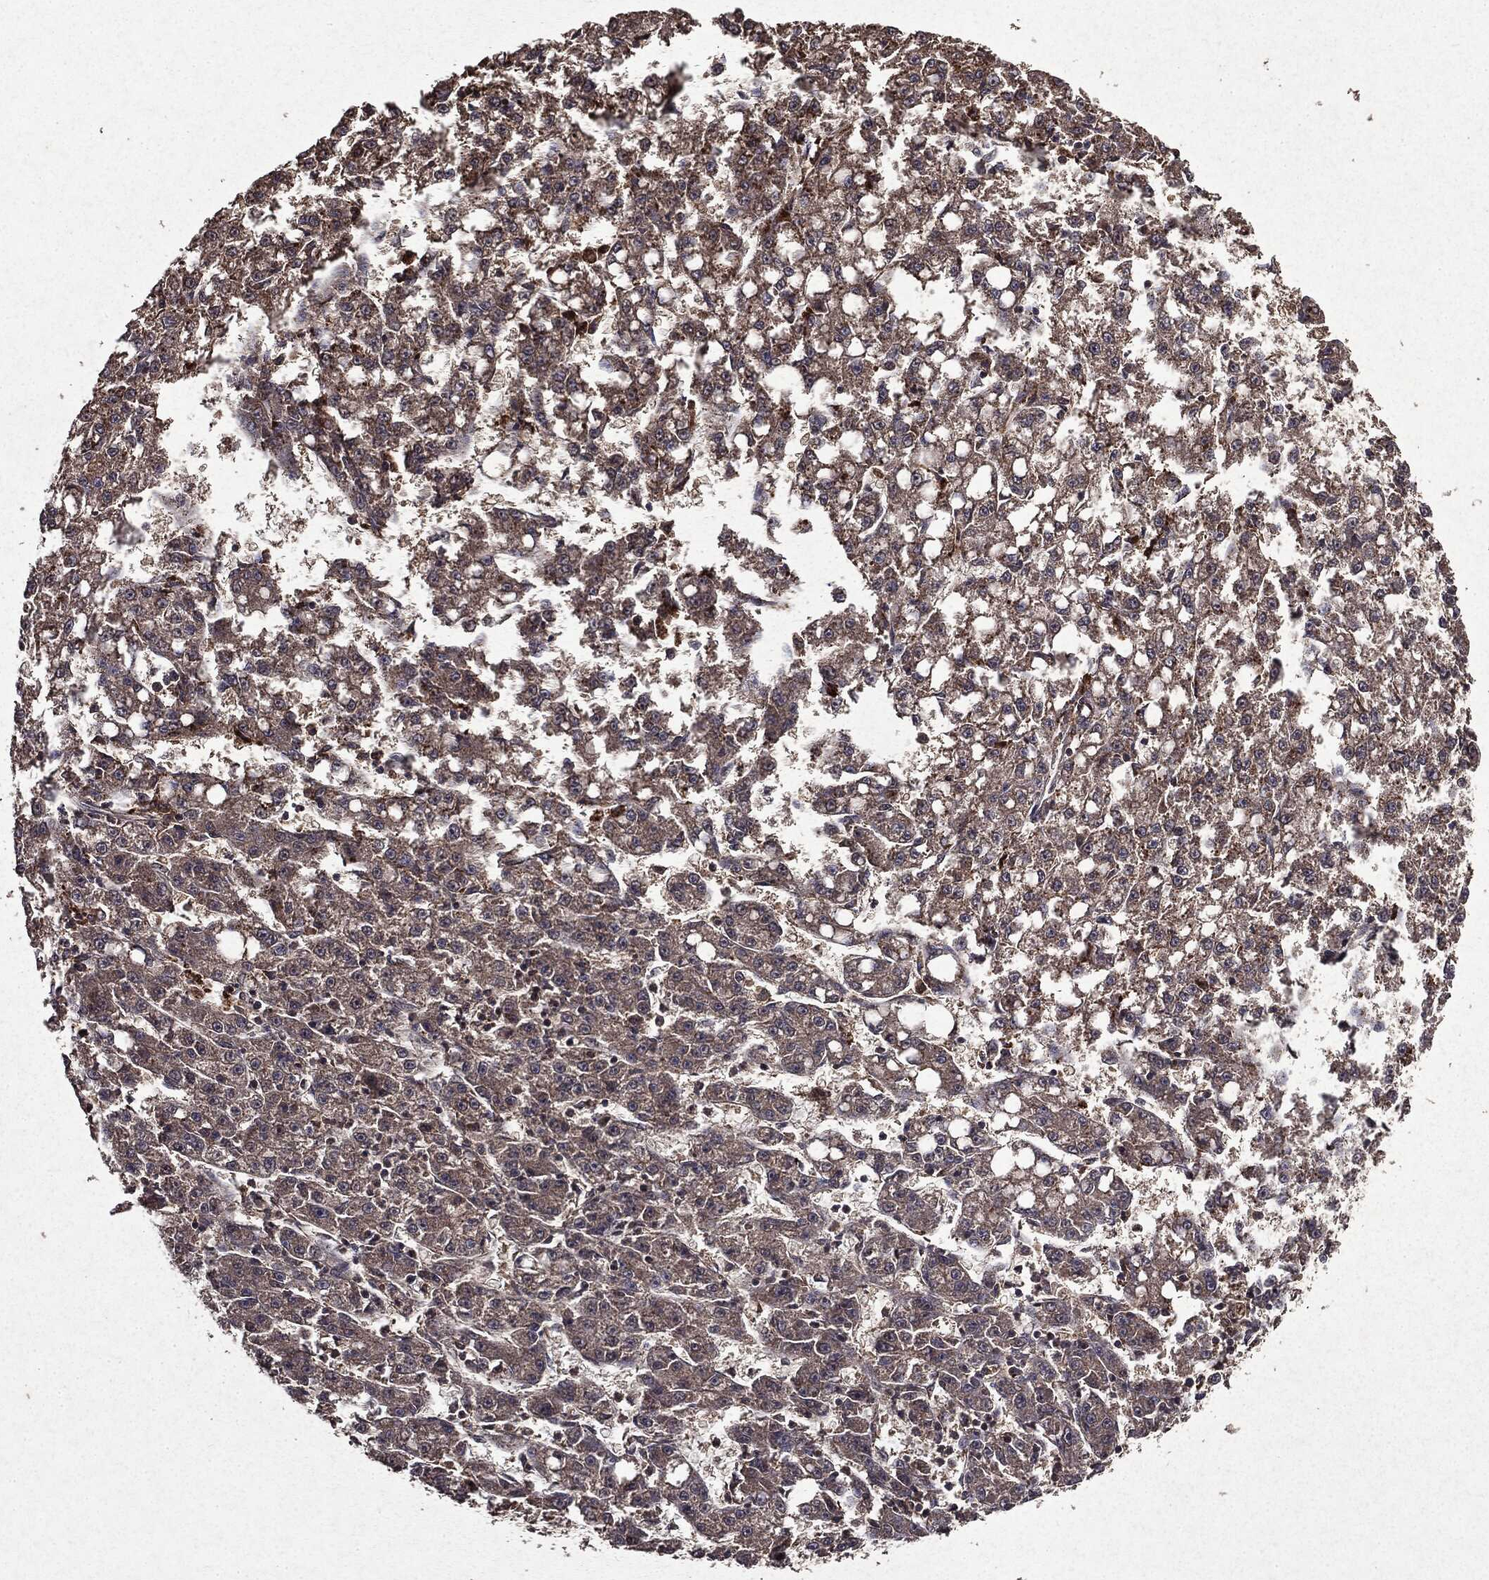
{"staining": {"intensity": "weak", "quantity": ">75%", "location": "cytoplasmic/membranous"}, "tissue": "liver cancer", "cell_type": "Tumor cells", "image_type": "cancer", "snomed": [{"axis": "morphology", "description": "Carcinoma, Hepatocellular, NOS"}, {"axis": "topography", "description": "Liver"}], "caption": "Weak cytoplasmic/membranous positivity for a protein is seen in about >75% of tumor cells of liver hepatocellular carcinoma using immunohistochemistry (IHC).", "gene": "MTOR", "patient": {"sex": "female", "age": 65}}